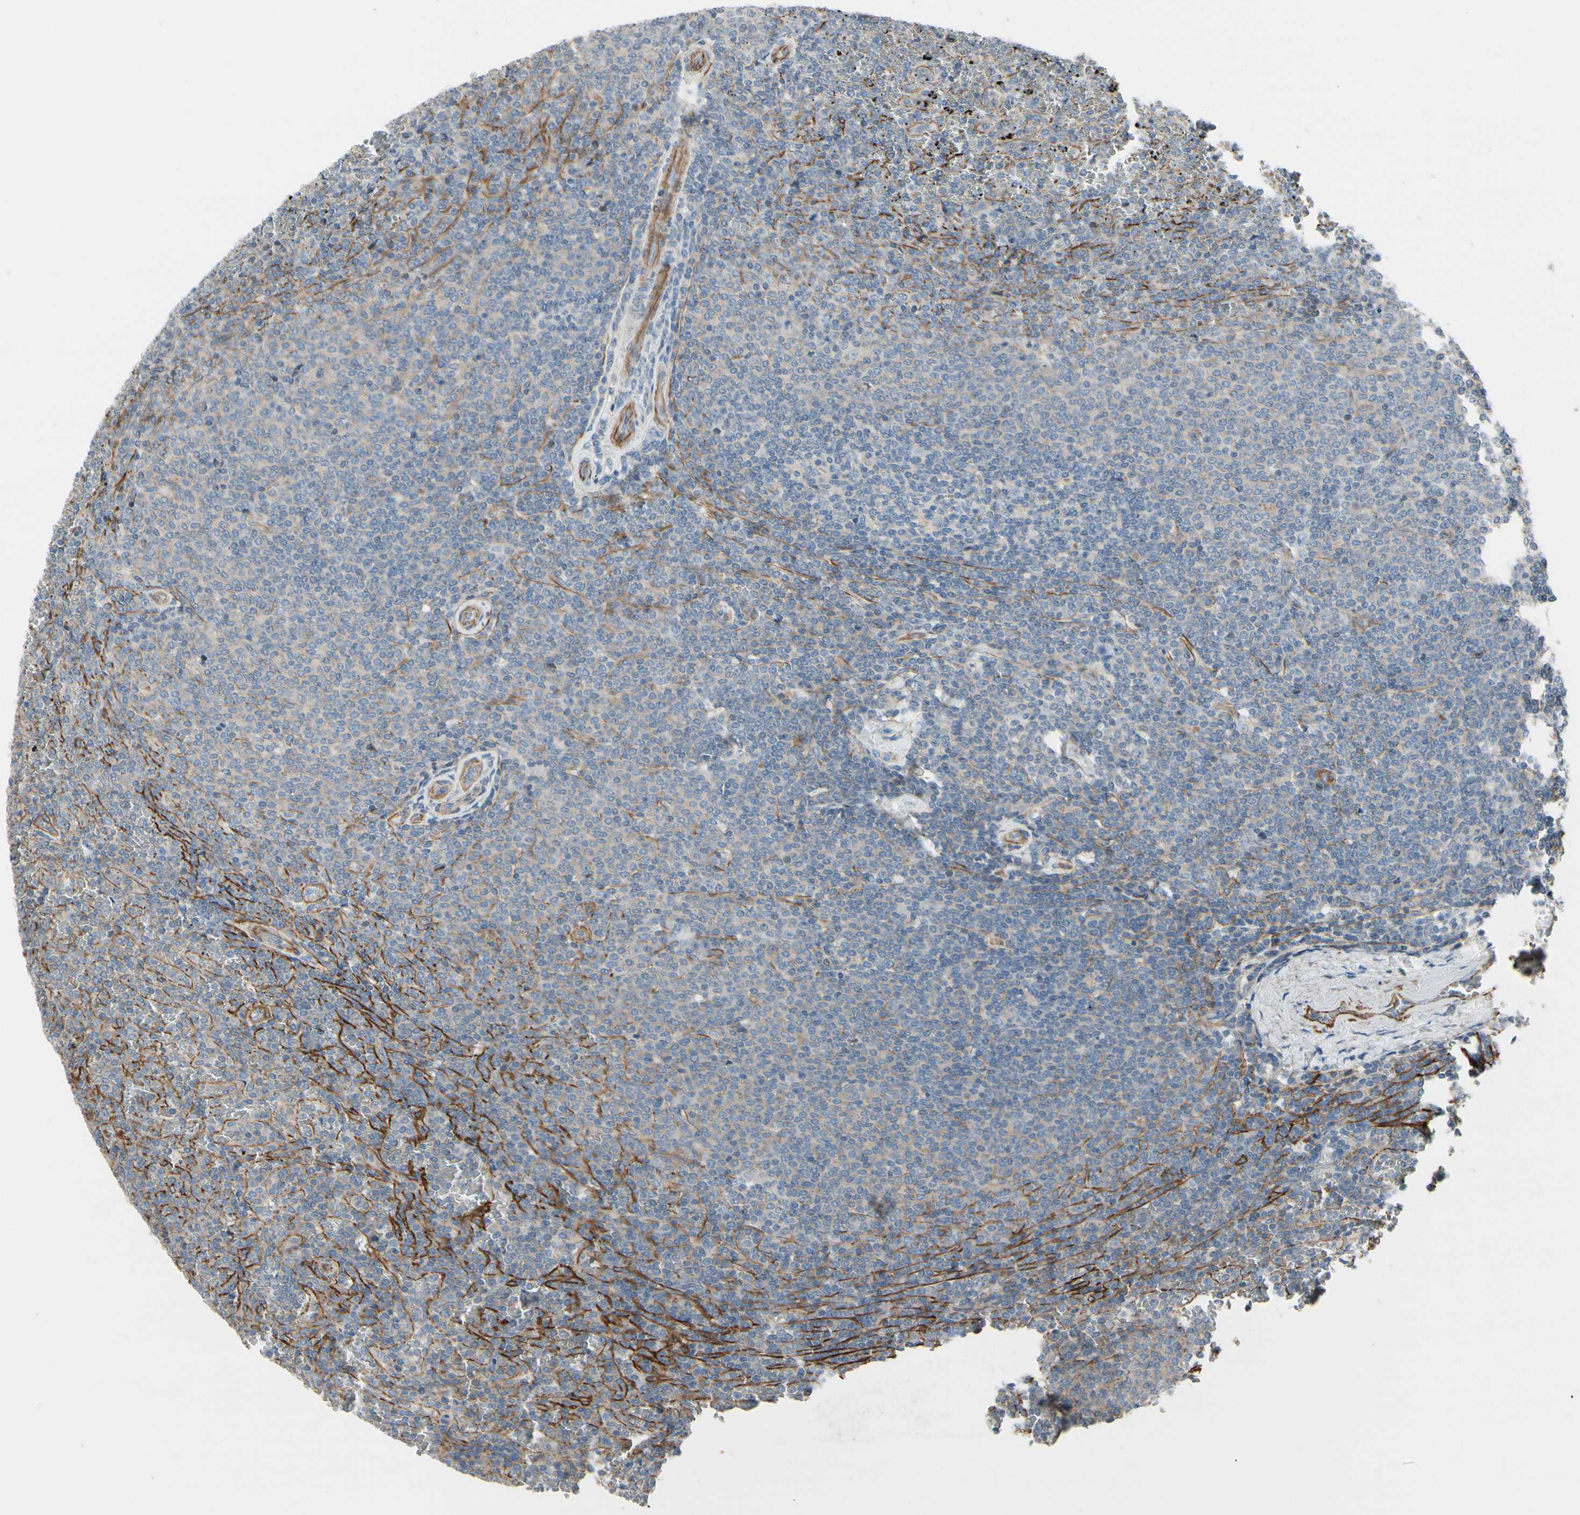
{"staining": {"intensity": "weak", "quantity": "<25%", "location": "cytoplasmic/membranous"}, "tissue": "lymphoma", "cell_type": "Tumor cells", "image_type": "cancer", "snomed": [{"axis": "morphology", "description": "Malignant lymphoma, non-Hodgkin's type, Low grade"}, {"axis": "topography", "description": "Spleen"}], "caption": "DAB (3,3'-diaminobenzidine) immunohistochemical staining of low-grade malignant lymphoma, non-Hodgkin's type exhibits no significant staining in tumor cells. The staining was performed using DAB to visualize the protein expression in brown, while the nuclei were stained in blue with hematoxylin (Magnification: 20x).", "gene": "TPM1", "patient": {"sex": "female", "age": 77}}